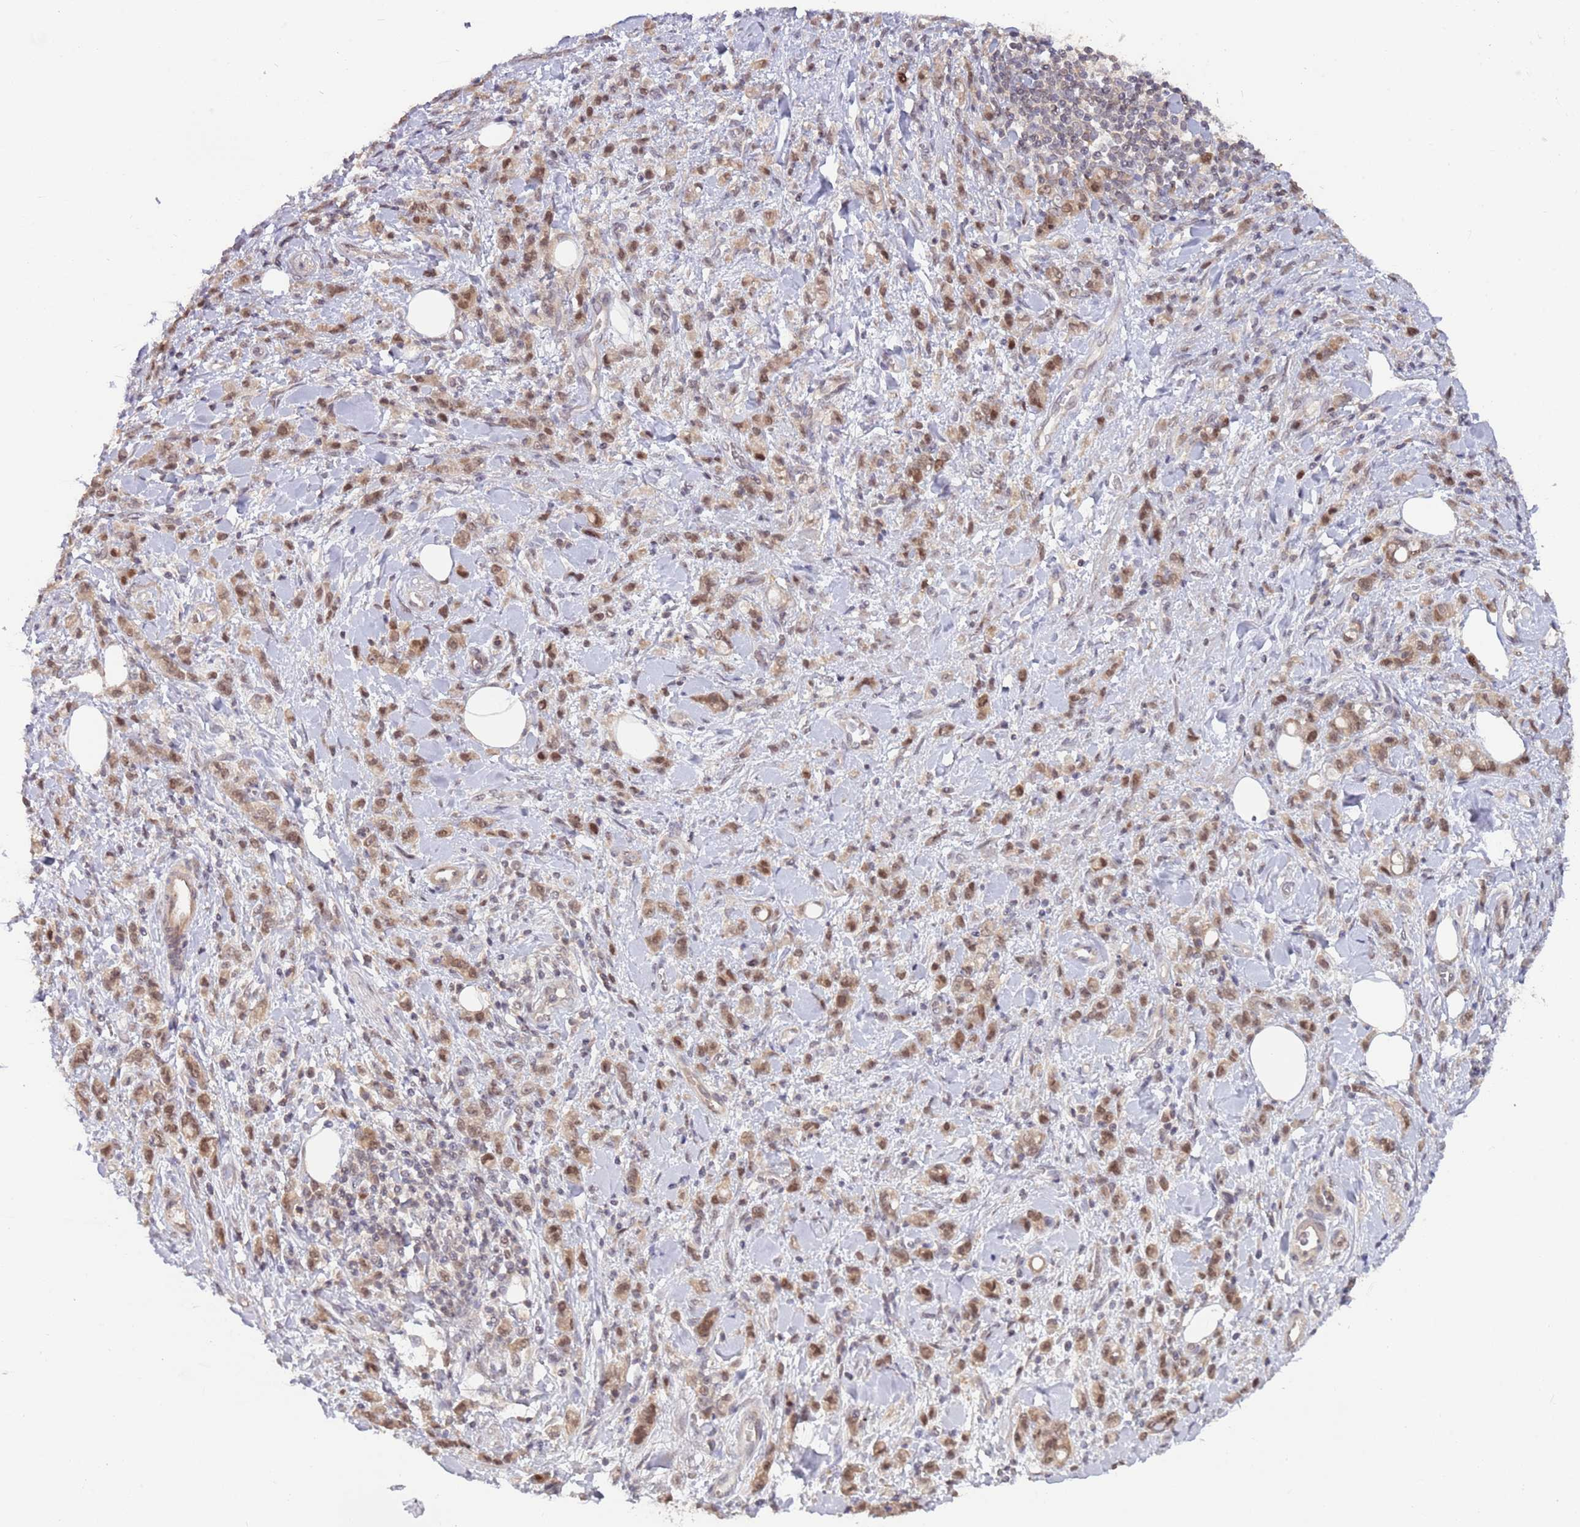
{"staining": {"intensity": "moderate", "quantity": ">75%", "location": "nuclear"}, "tissue": "stomach cancer", "cell_type": "Tumor cells", "image_type": "cancer", "snomed": [{"axis": "morphology", "description": "Adenocarcinoma, NOS"}, {"axis": "topography", "description": "Stomach"}], "caption": "A high-resolution image shows immunohistochemistry (IHC) staining of adenocarcinoma (stomach), which shows moderate nuclear positivity in about >75% of tumor cells.", "gene": "SALL1", "patient": {"sex": "male", "age": 77}}